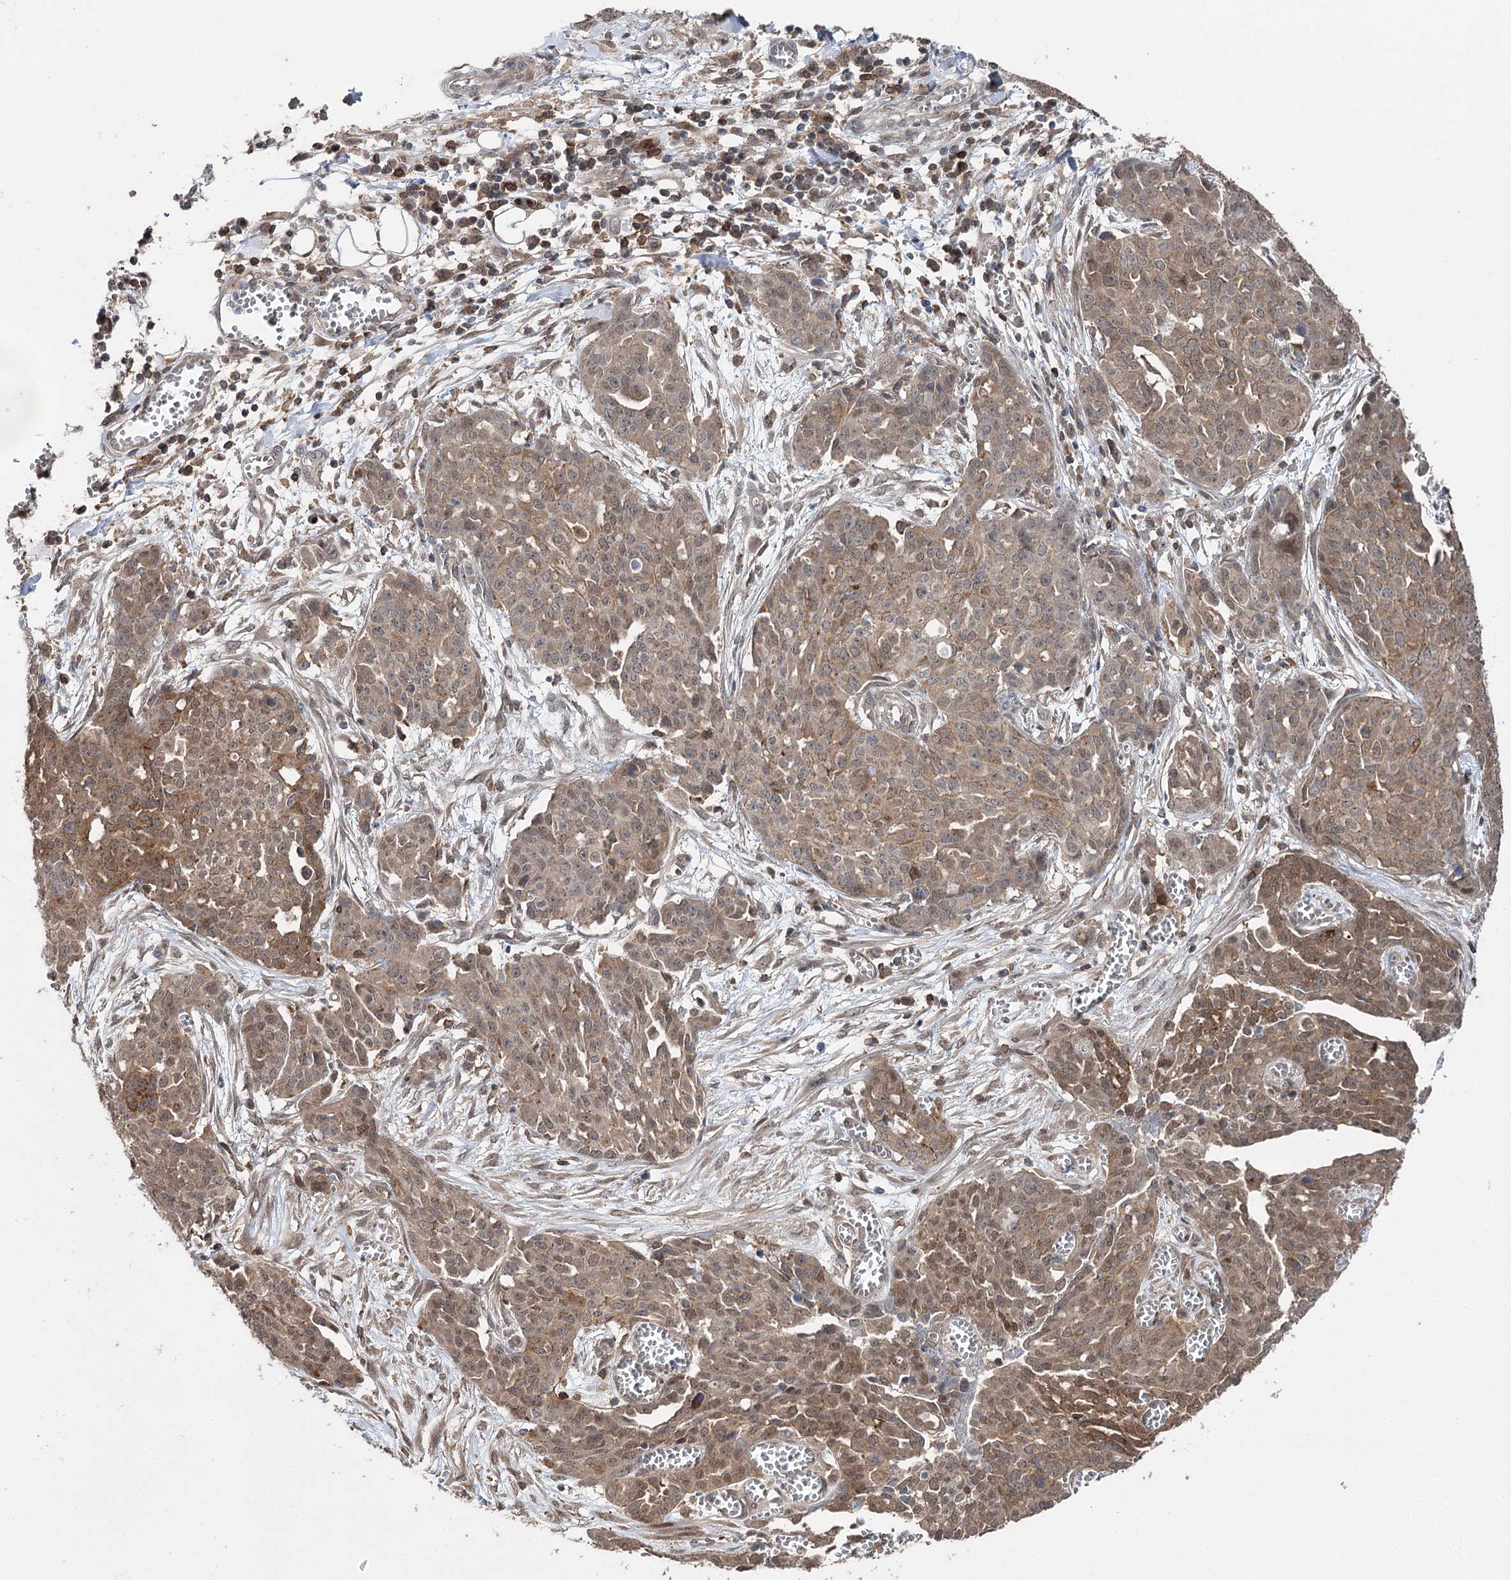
{"staining": {"intensity": "moderate", "quantity": "25%-75%", "location": "cytoplasmic/membranous,nuclear"}, "tissue": "ovarian cancer", "cell_type": "Tumor cells", "image_type": "cancer", "snomed": [{"axis": "morphology", "description": "Cystadenocarcinoma, serous, NOS"}, {"axis": "topography", "description": "Soft tissue"}, {"axis": "topography", "description": "Ovary"}], "caption": "Ovarian cancer stained with a brown dye displays moderate cytoplasmic/membranous and nuclear positive staining in approximately 25%-75% of tumor cells.", "gene": "STX6", "patient": {"sex": "female", "age": 57}}